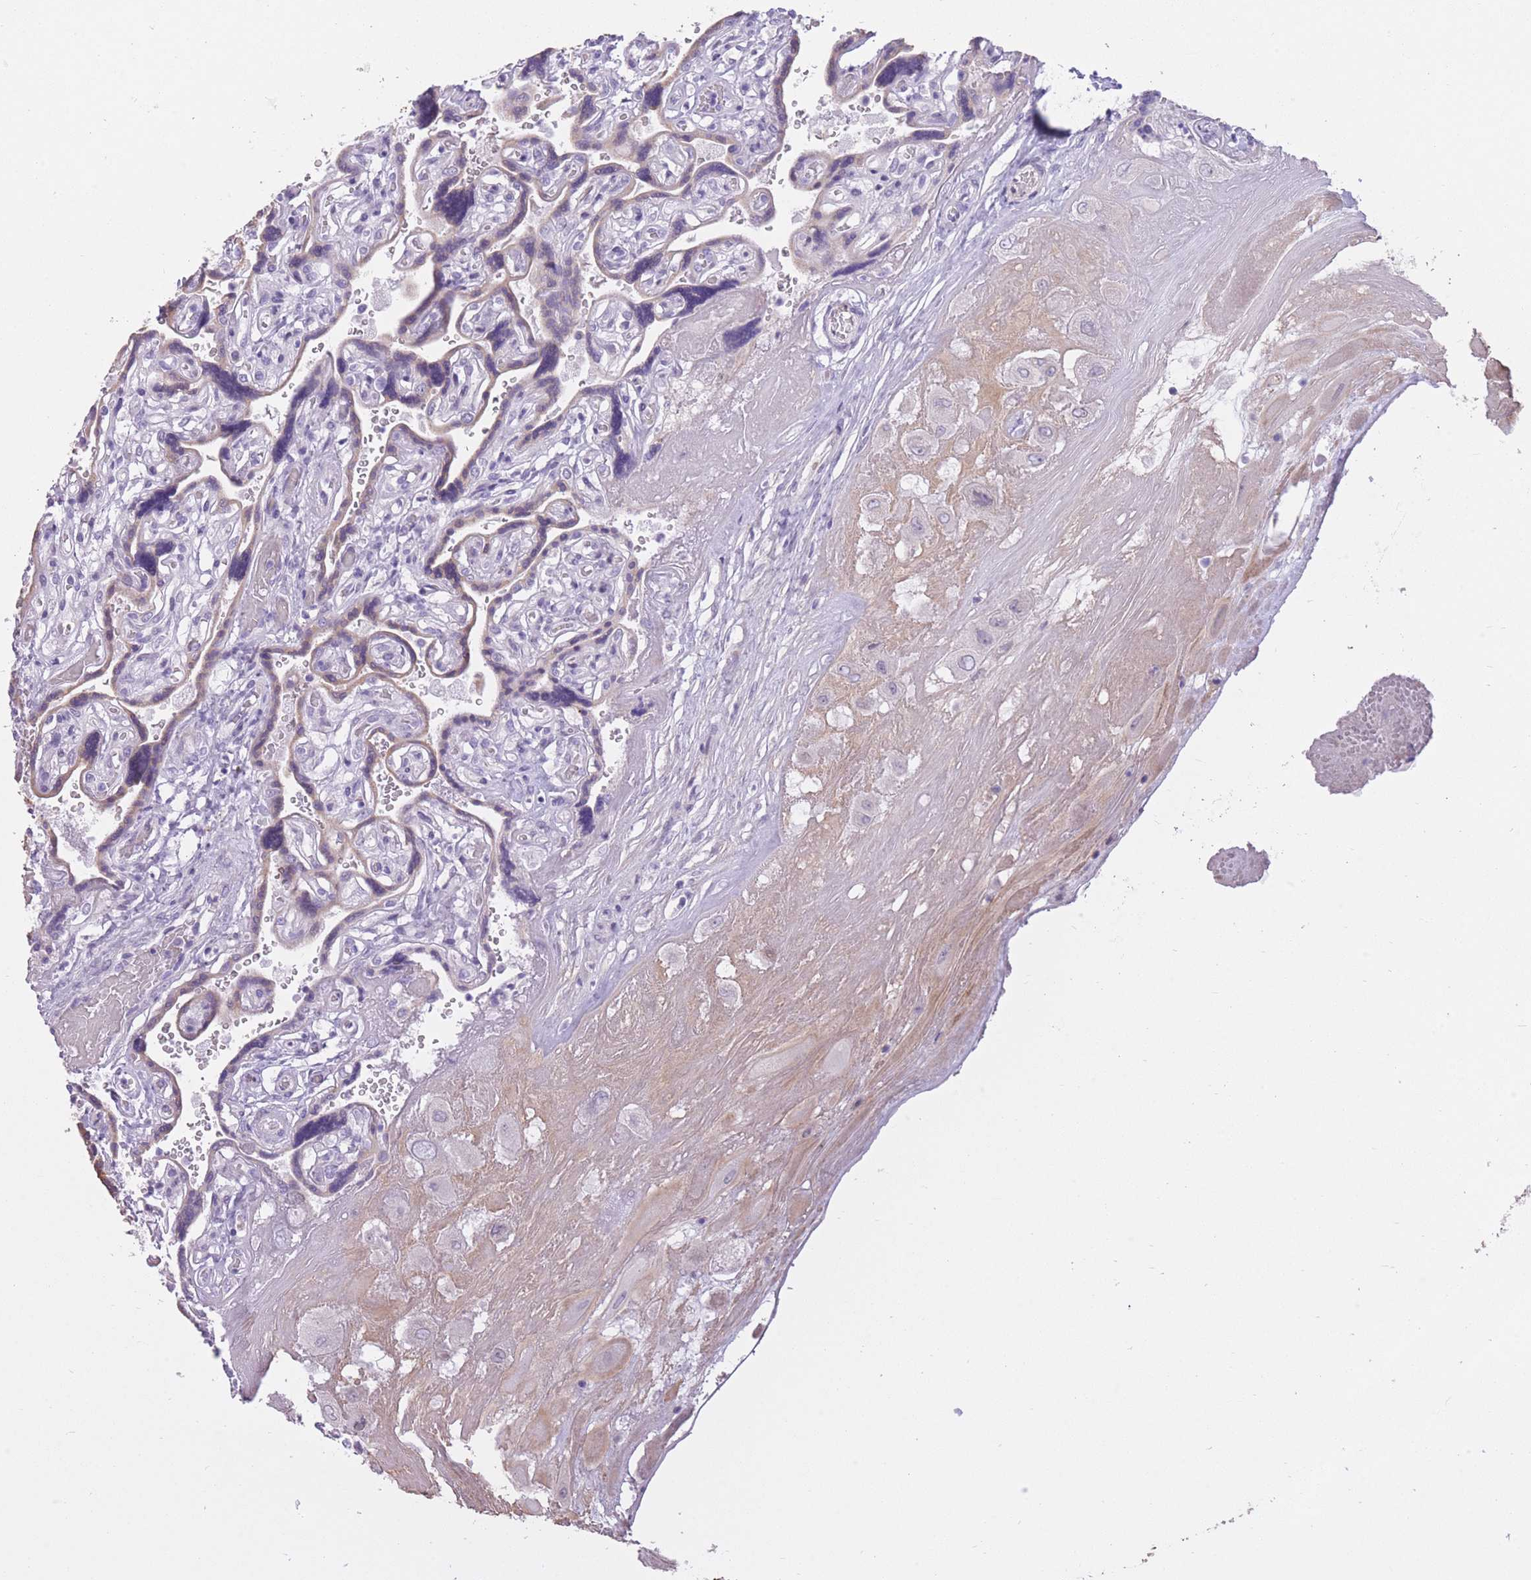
{"staining": {"intensity": "negative", "quantity": "none", "location": "none"}, "tissue": "placenta", "cell_type": "Decidual cells", "image_type": "normal", "snomed": [{"axis": "morphology", "description": "Normal tissue, NOS"}, {"axis": "topography", "description": "Placenta"}], "caption": "Histopathology image shows no significant protein positivity in decidual cells of benign placenta.", "gene": "WDR70", "patient": {"sex": "female", "age": 32}}